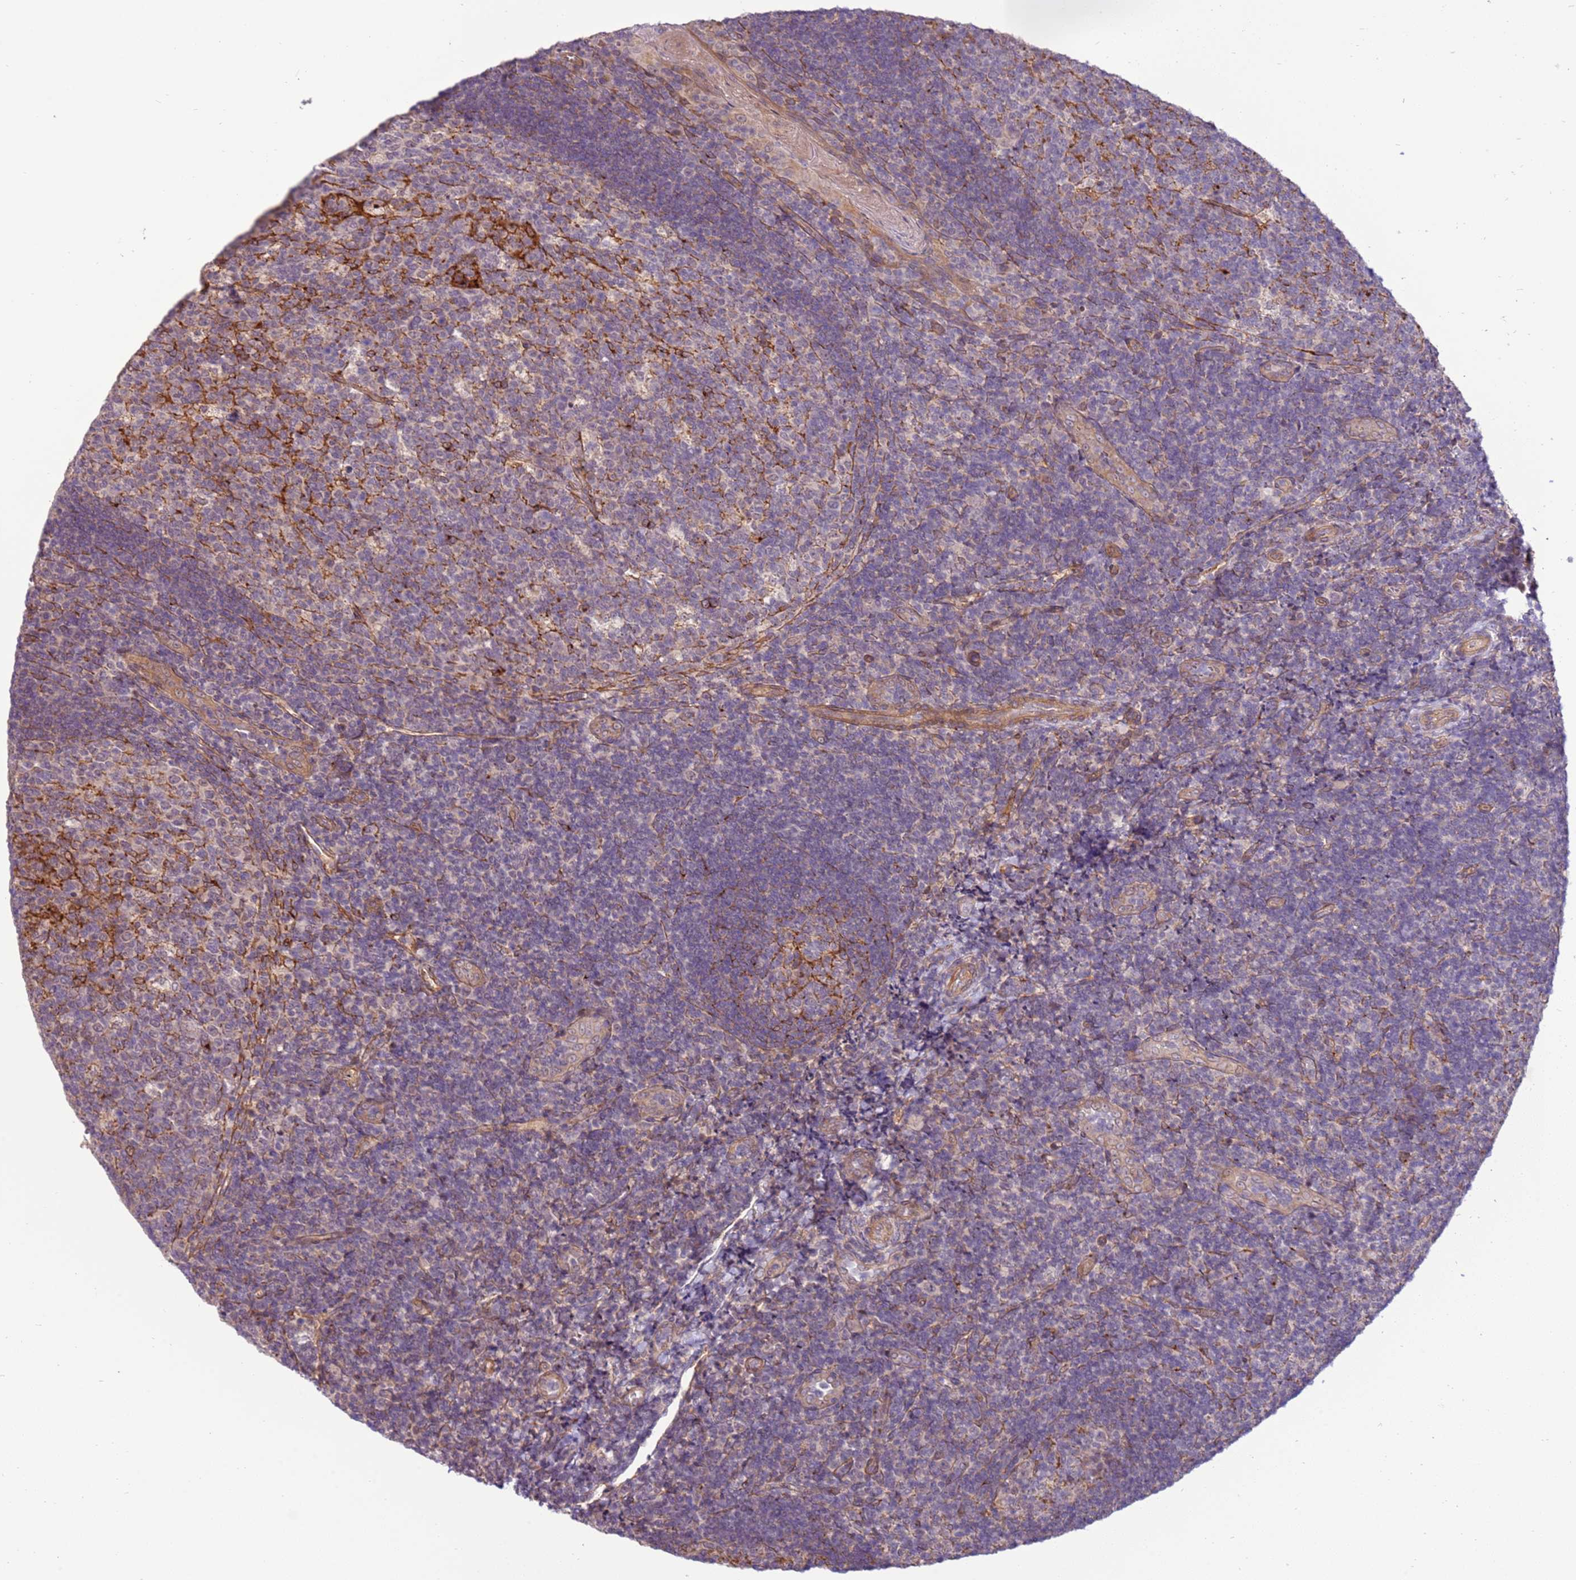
{"staining": {"intensity": "negative", "quantity": "none", "location": "none"}, "tissue": "tonsil", "cell_type": "Germinal center cells", "image_type": "normal", "snomed": [{"axis": "morphology", "description": "Normal tissue, NOS"}, {"axis": "topography", "description": "Tonsil"}], "caption": "This is an IHC photomicrograph of unremarkable human tonsil. There is no positivity in germinal center cells.", "gene": "SCARA3", "patient": {"sex": "male", "age": 17}}